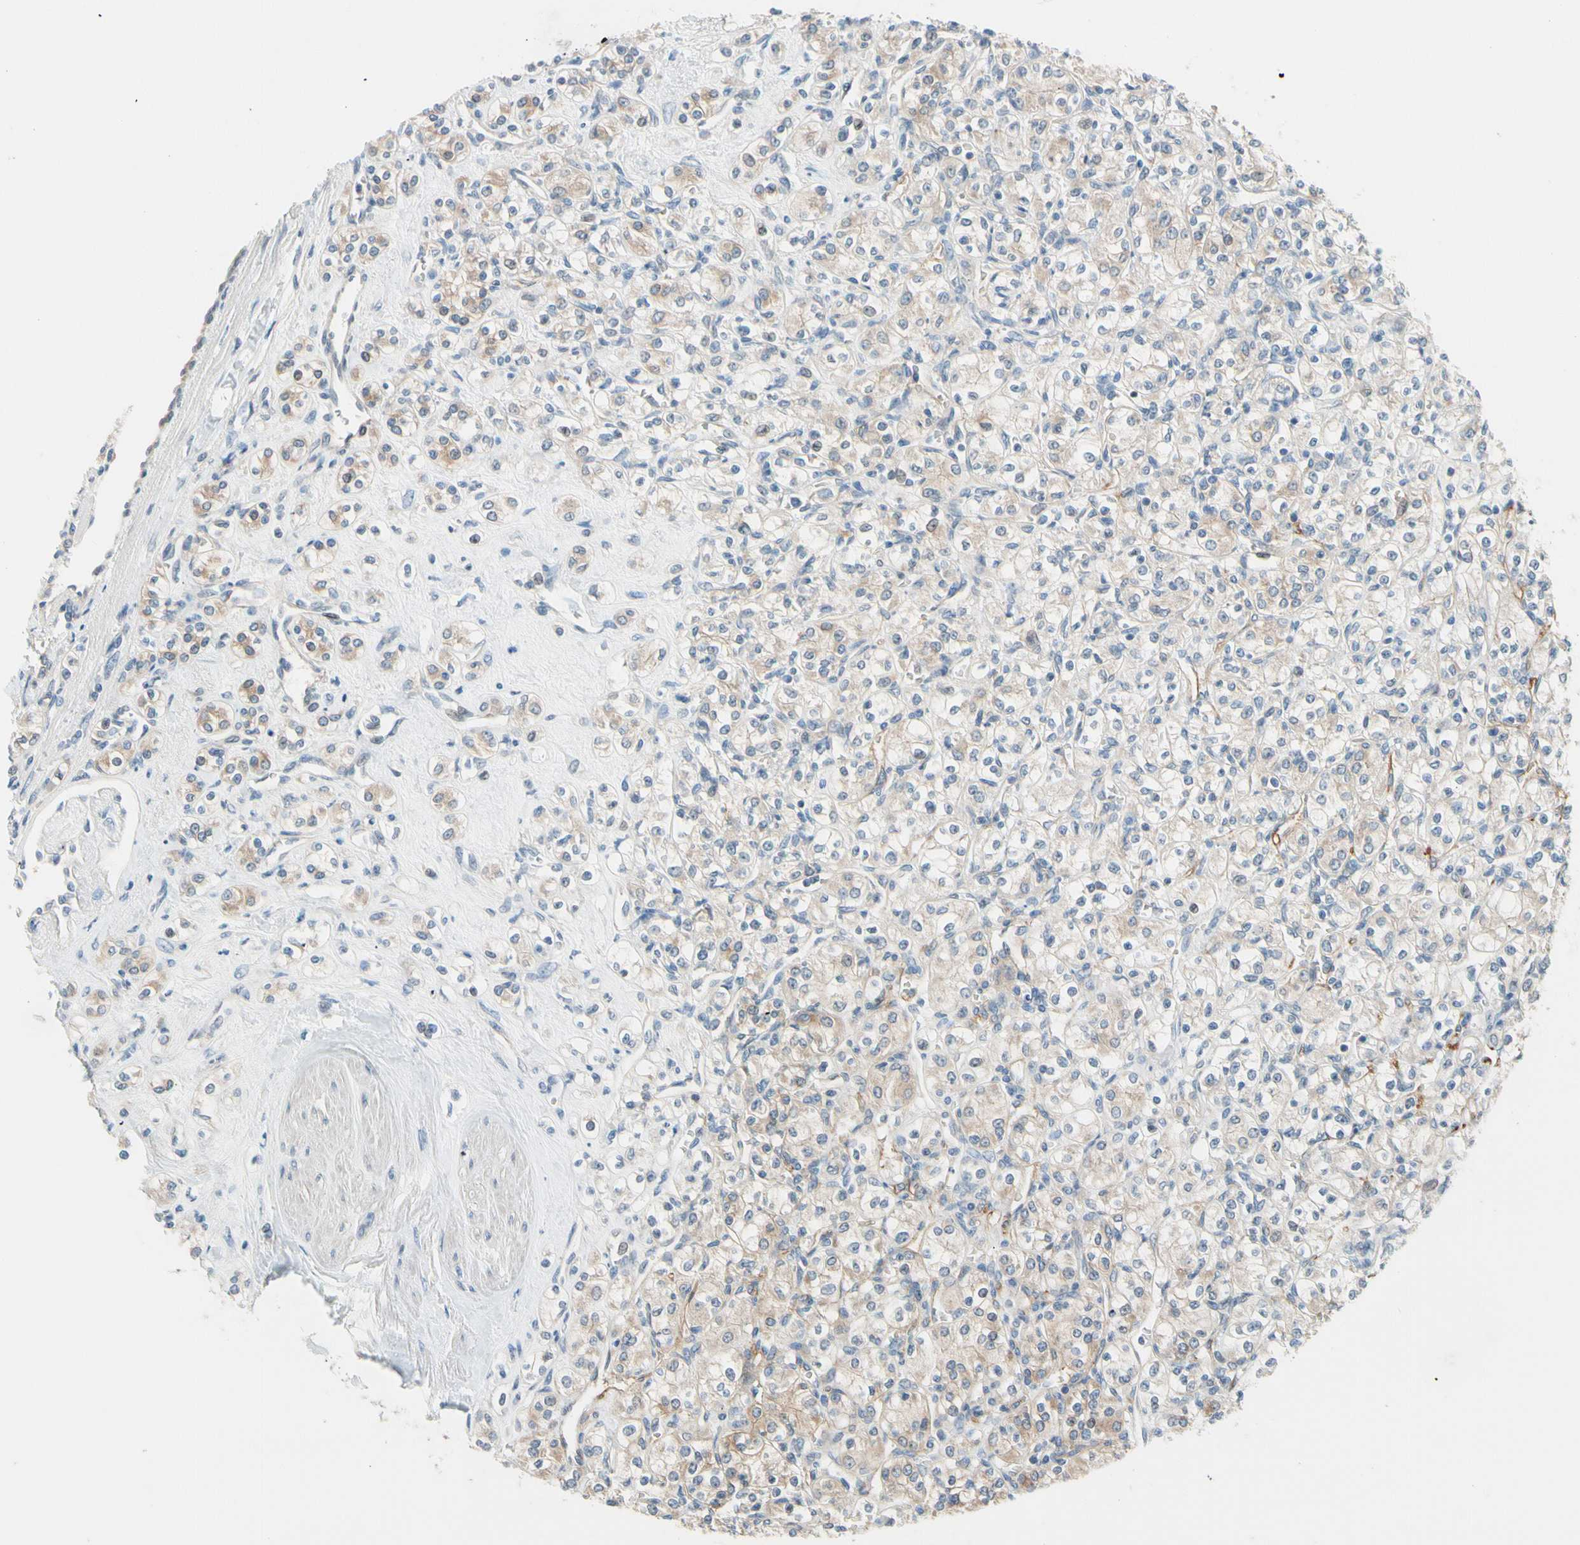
{"staining": {"intensity": "moderate", "quantity": "25%-75%", "location": "cytoplasmic/membranous"}, "tissue": "renal cancer", "cell_type": "Tumor cells", "image_type": "cancer", "snomed": [{"axis": "morphology", "description": "Adenocarcinoma, NOS"}, {"axis": "topography", "description": "Kidney"}], "caption": "Protein expression analysis of adenocarcinoma (renal) exhibits moderate cytoplasmic/membranous positivity in approximately 25%-75% of tumor cells.", "gene": "CFAP36", "patient": {"sex": "male", "age": 77}}